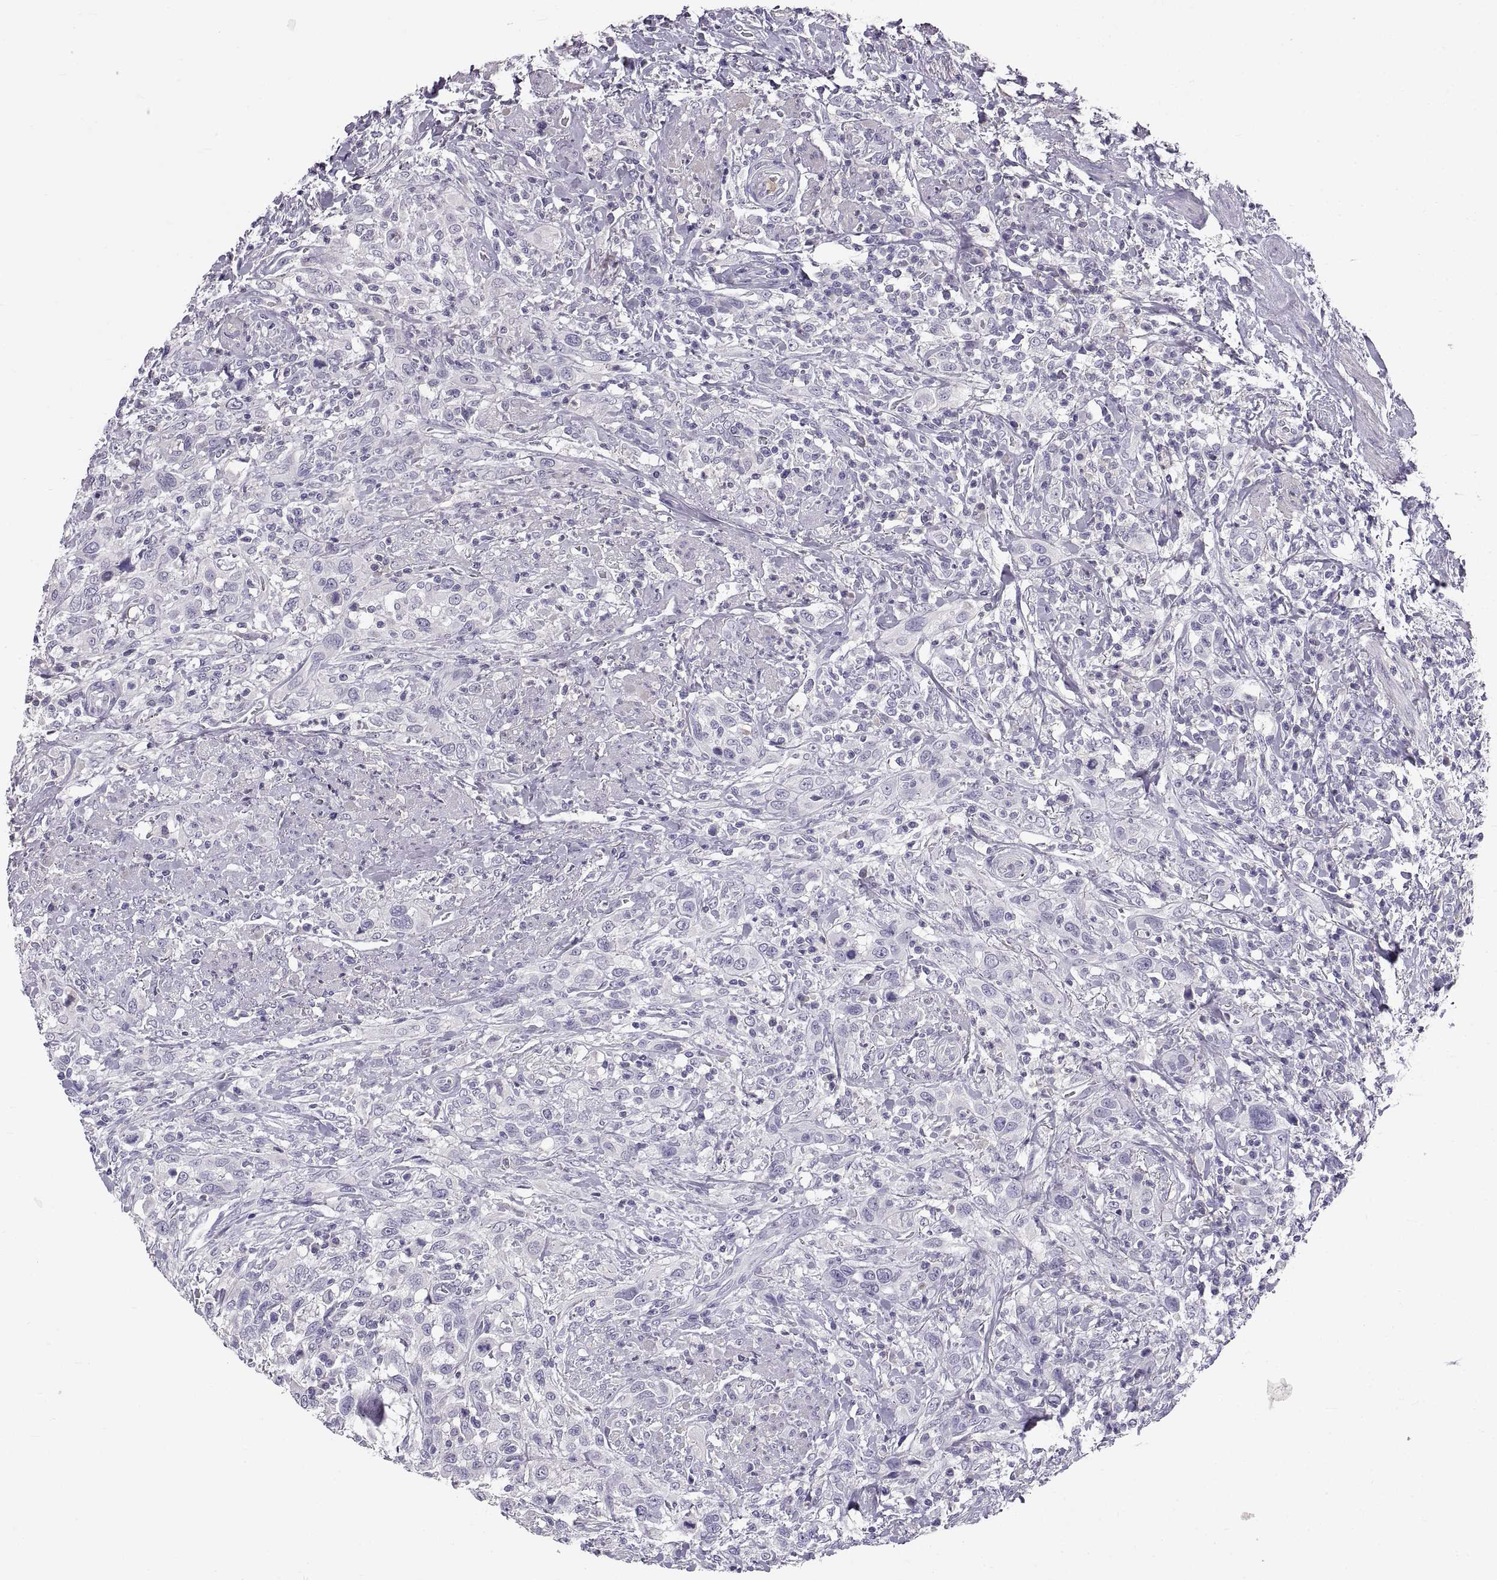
{"staining": {"intensity": "negative", "quantity": "none", "location": "none"}, "tissue": "urothelial cancer", "cell_type": "Tumor cells", "image_type": "cancer", "snomed": [{"axis": "morphology", "description": "Urothelial carcinoma, NOS"}, {"axis": "morphology", "description": "Urothelial carcinoma, High grade"}, {"axis": "topography", "description": "Urinary bladder"}], "caption": "Immunohistochemical staining of human high-grade urothelial carcinoma demonstrates no significant positivity in tumor cells. The staining is performed using DAB brown chromogen with nuclei counter-stained in using hematoxylin.", "gene": "ADAM32", "patient": {"sex": "female", "age": 64}}